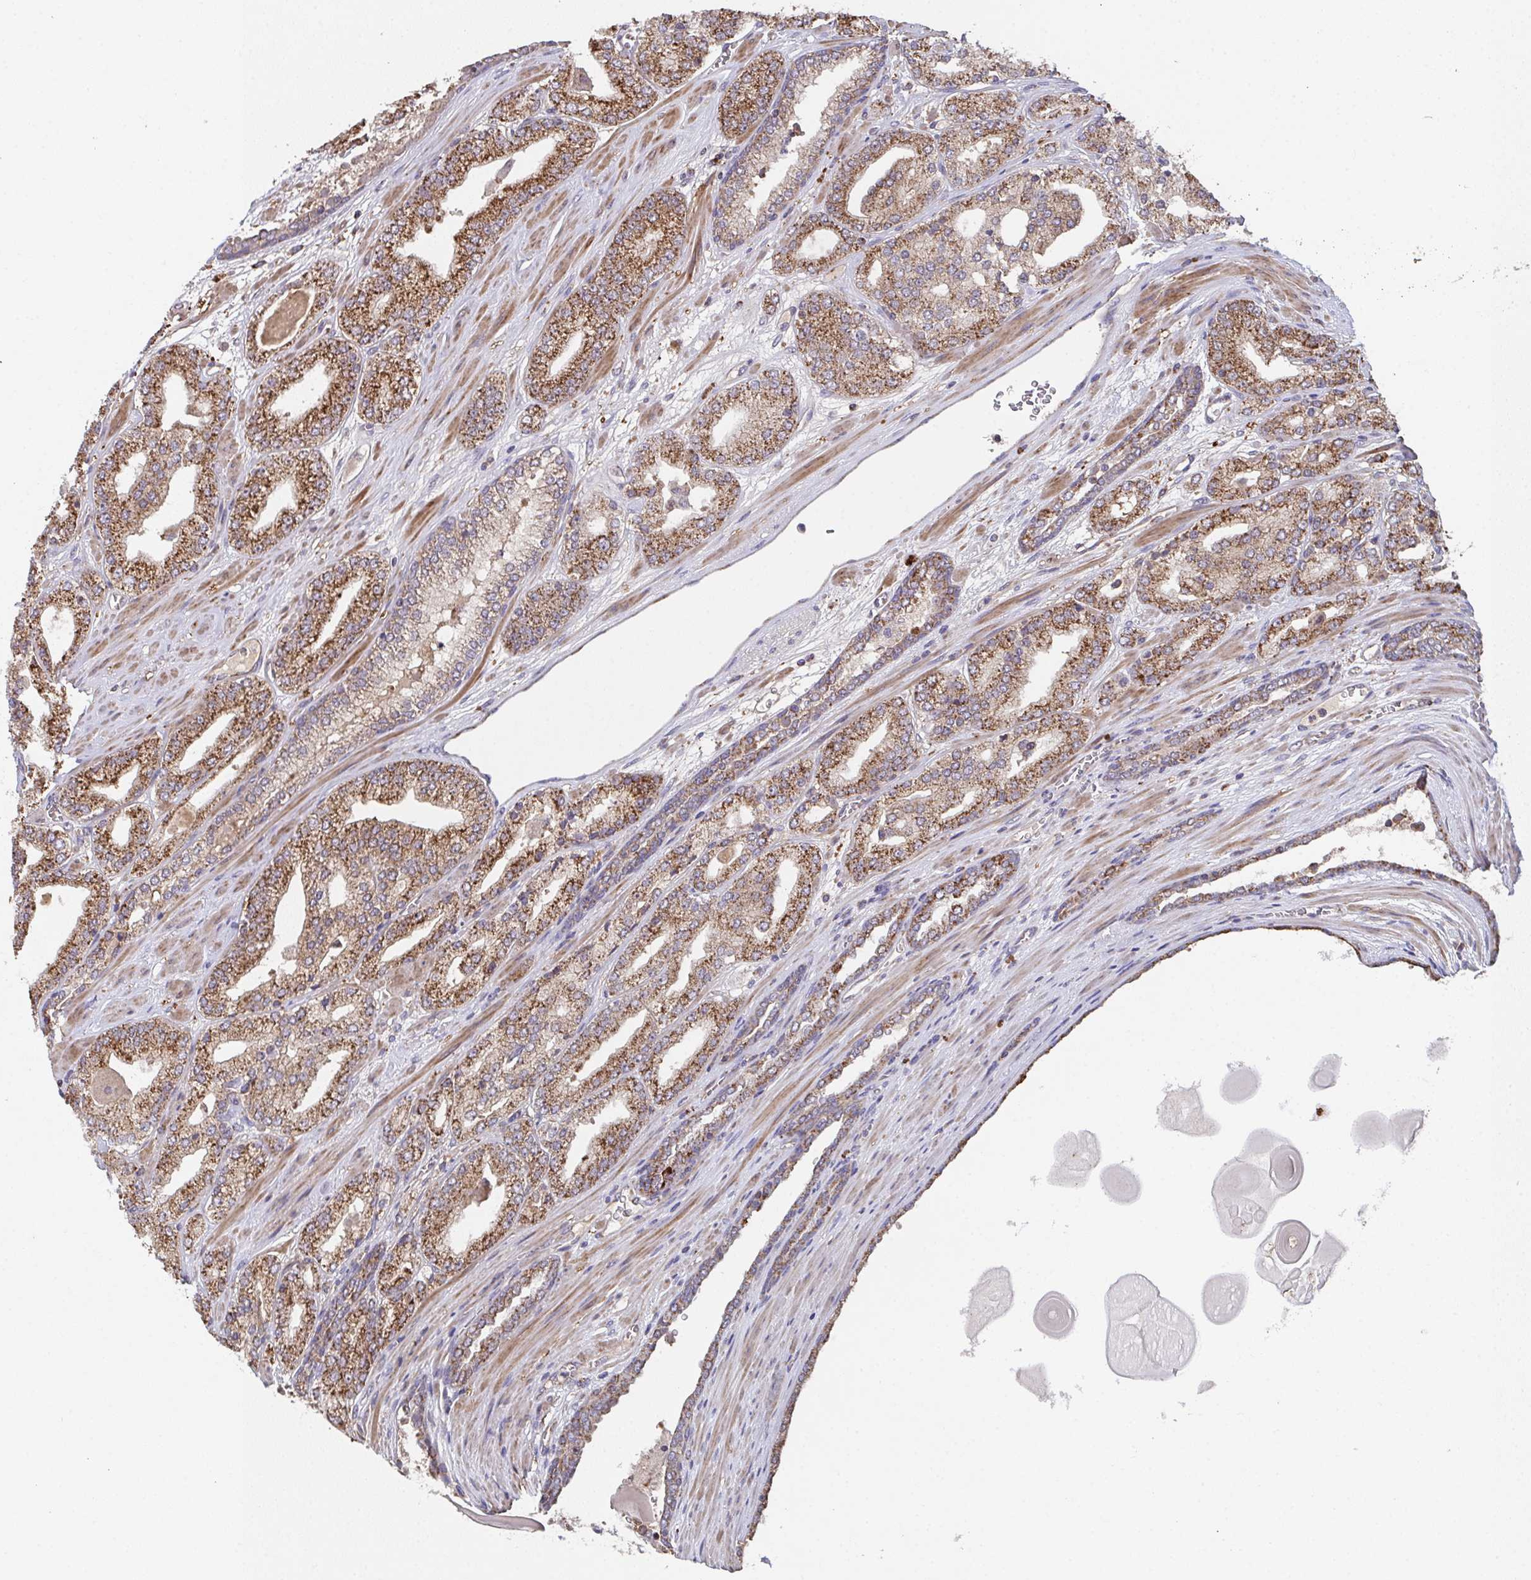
{"staining": {"intensity": "moderate", "quantity": ">75%", "location": "cytoplasmic/membranous"}, "tissue": "prostate cancer", "cell_type": "Tumor cells", "image_type": "cancer", "snomed": [{"axis": "morphology", "description": "Adenocarcinoma, High grade"}, {"axis": "topography", "description": "Prostate"}], "caption": "A high-resolution image shows immunohistochemistry (IHC) staining of prostate high-grade adenocarcinoma, which exhibits moderate cytoplasmic/membranous positivity in approximately >75% of tumor cells.", "gene": "MT-ND3", "patient": {"sex": "male", "age": 64}}